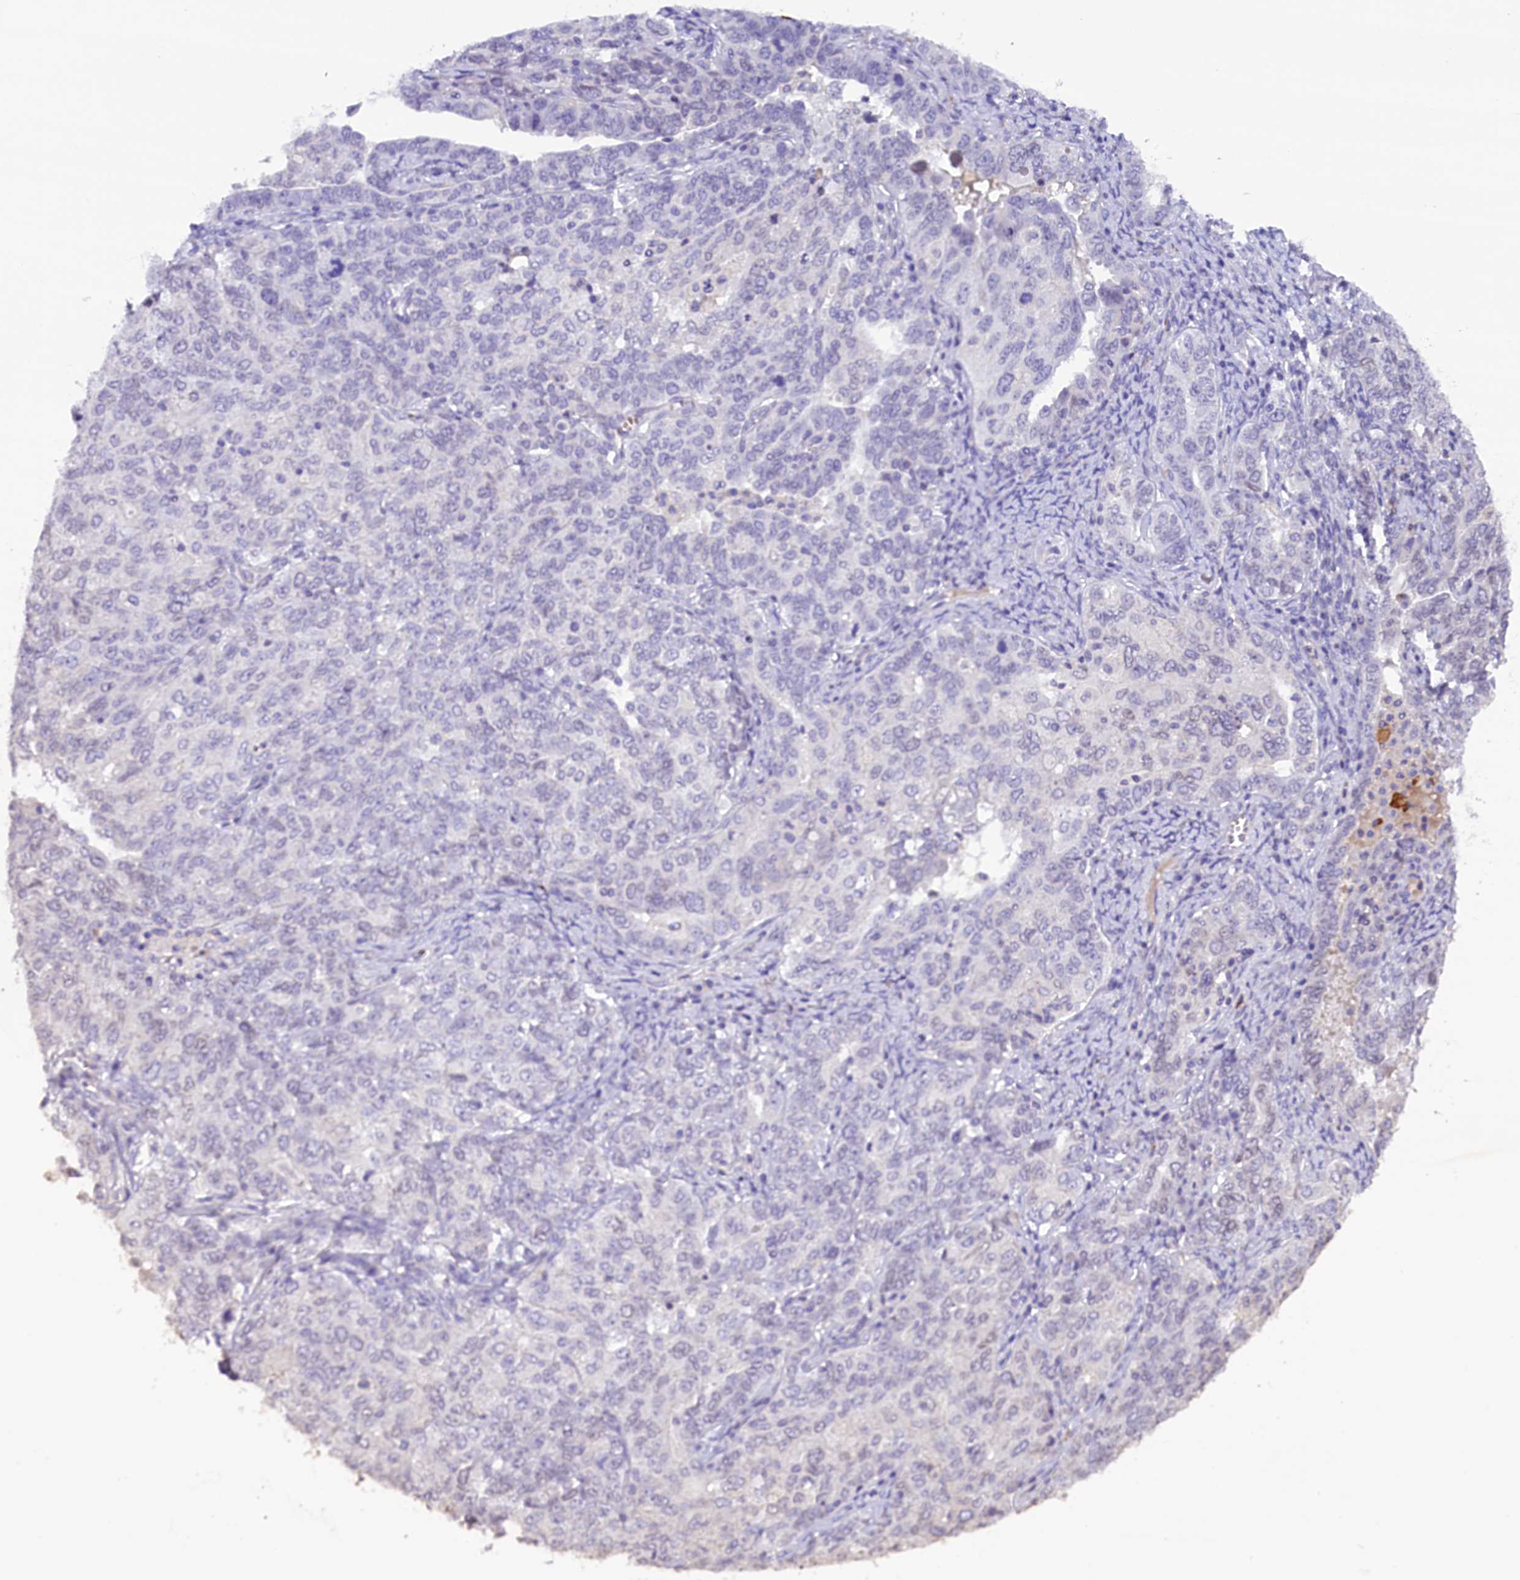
{"staining": {"intensity": "negative", "quantity": "none", "location": "none"}, "tissue": "ovarian cancer", "cell_type": "Tumor cells", "image_type": "cancer", "snomed": [{"axis": "morphology", "description": "Carcinoma, endometroid"}, {"axis": "topography", "description": "Ovary"}], "caption": "High magnification brightfield microscopy of ovarian endometroid carcinoma stained with DAB (3,3'-diaminobenzidine) (brown) and counterstained with hematoxylin (blue): tumor cells show no significant staining.", "gene": "MEX3B", "patient": {"sex": "female", "age": 62}}